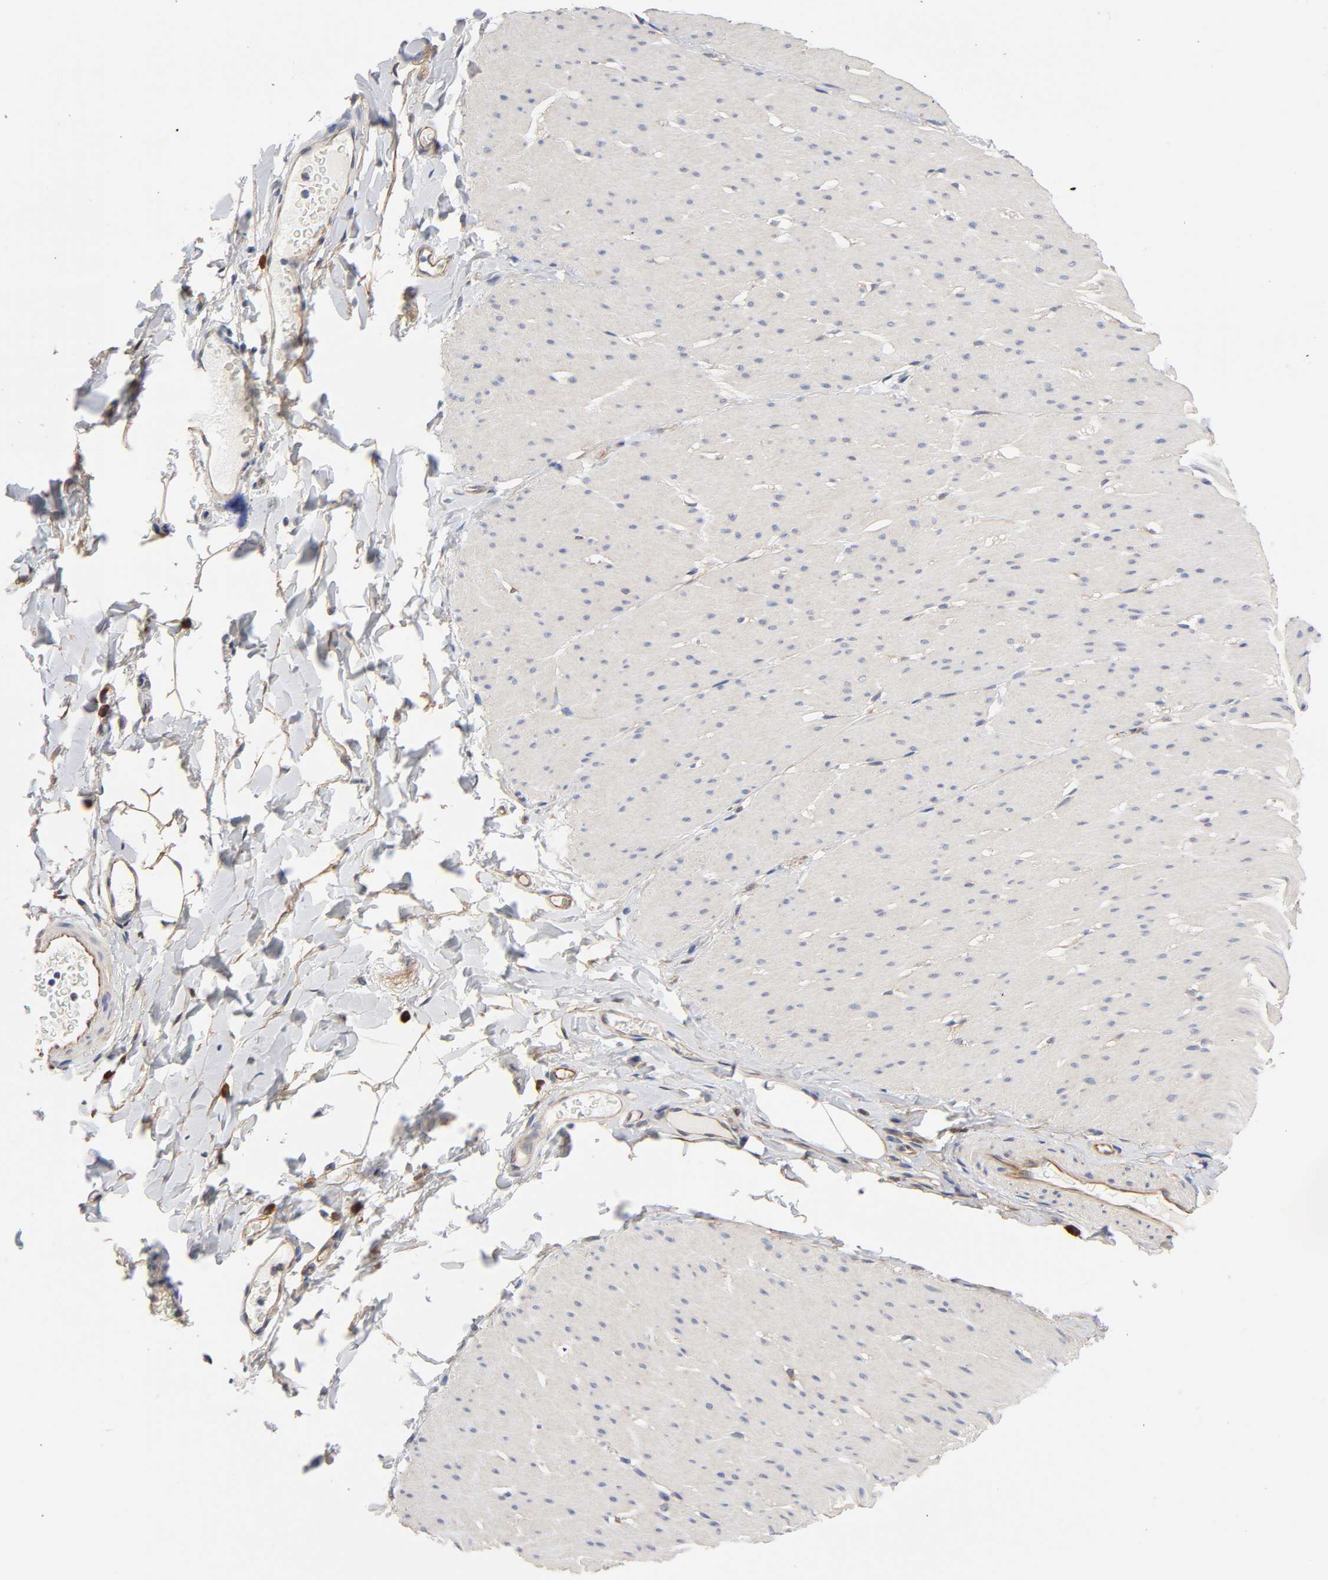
{"staining": {"intensity": "negative", "quantity": "none", "location": "none"}, "tissue": "smooth muscle", "cell_type": "Smooth muscle cells", "image_type": "normal", "snomed": [{"axis": "morphology", "description": "Normal tissue, NOS"}, {"axis": "topography", "description": "Smooth muscle"}, {"axis": "topography", "description": "Colon"}], "caption": "Immunohistochemistry photomicrograph of unremarkable smooth muscle stained for a protein (brown), which reveals no expression in smooth muscle cells.", "gene": "RAB13", "patient": {"sex": "male", "age": 67}}